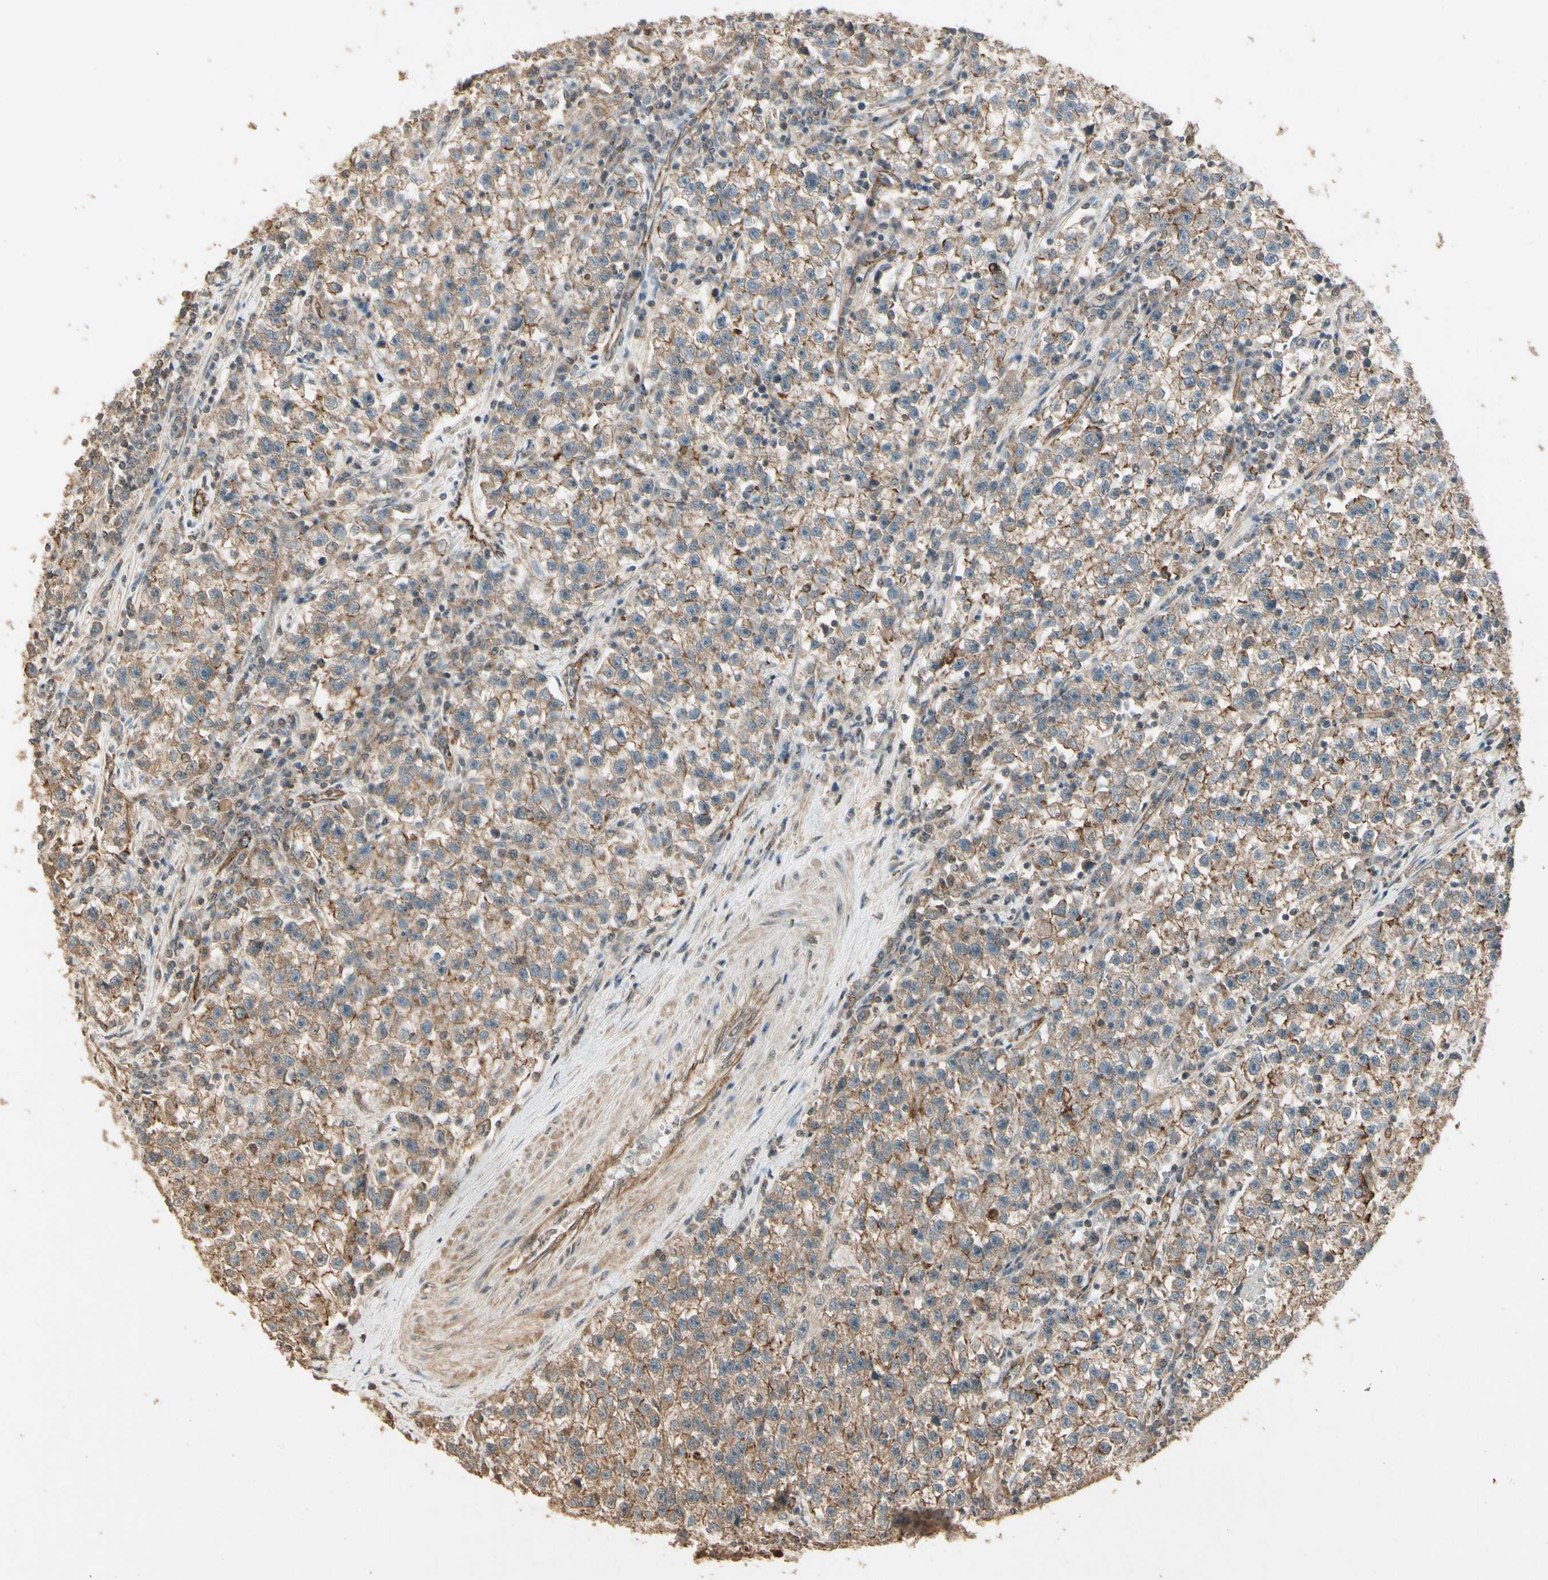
{"staining": {"intensity": "moderate", "quantity": "25%-75%", "location": "cytoplasmic/membranous"}, "tissue": "testis cancer", "cell_type": "Tumor cells", "image_type": "cancer", "snomed": [{"axis": "morphology", "description": "Seminoma, NOS"}, {"axis": "topography", "description": "Testis"}], "caption": "This photomicrograph exhibits IHC staining of human testis cancer (seminoma), with medium moderate cytoplasmic/membranous expression in about 25%-75% of tumor cells.", "gene": "RNF180", "patient": {"sex": "male", "age": 22}}